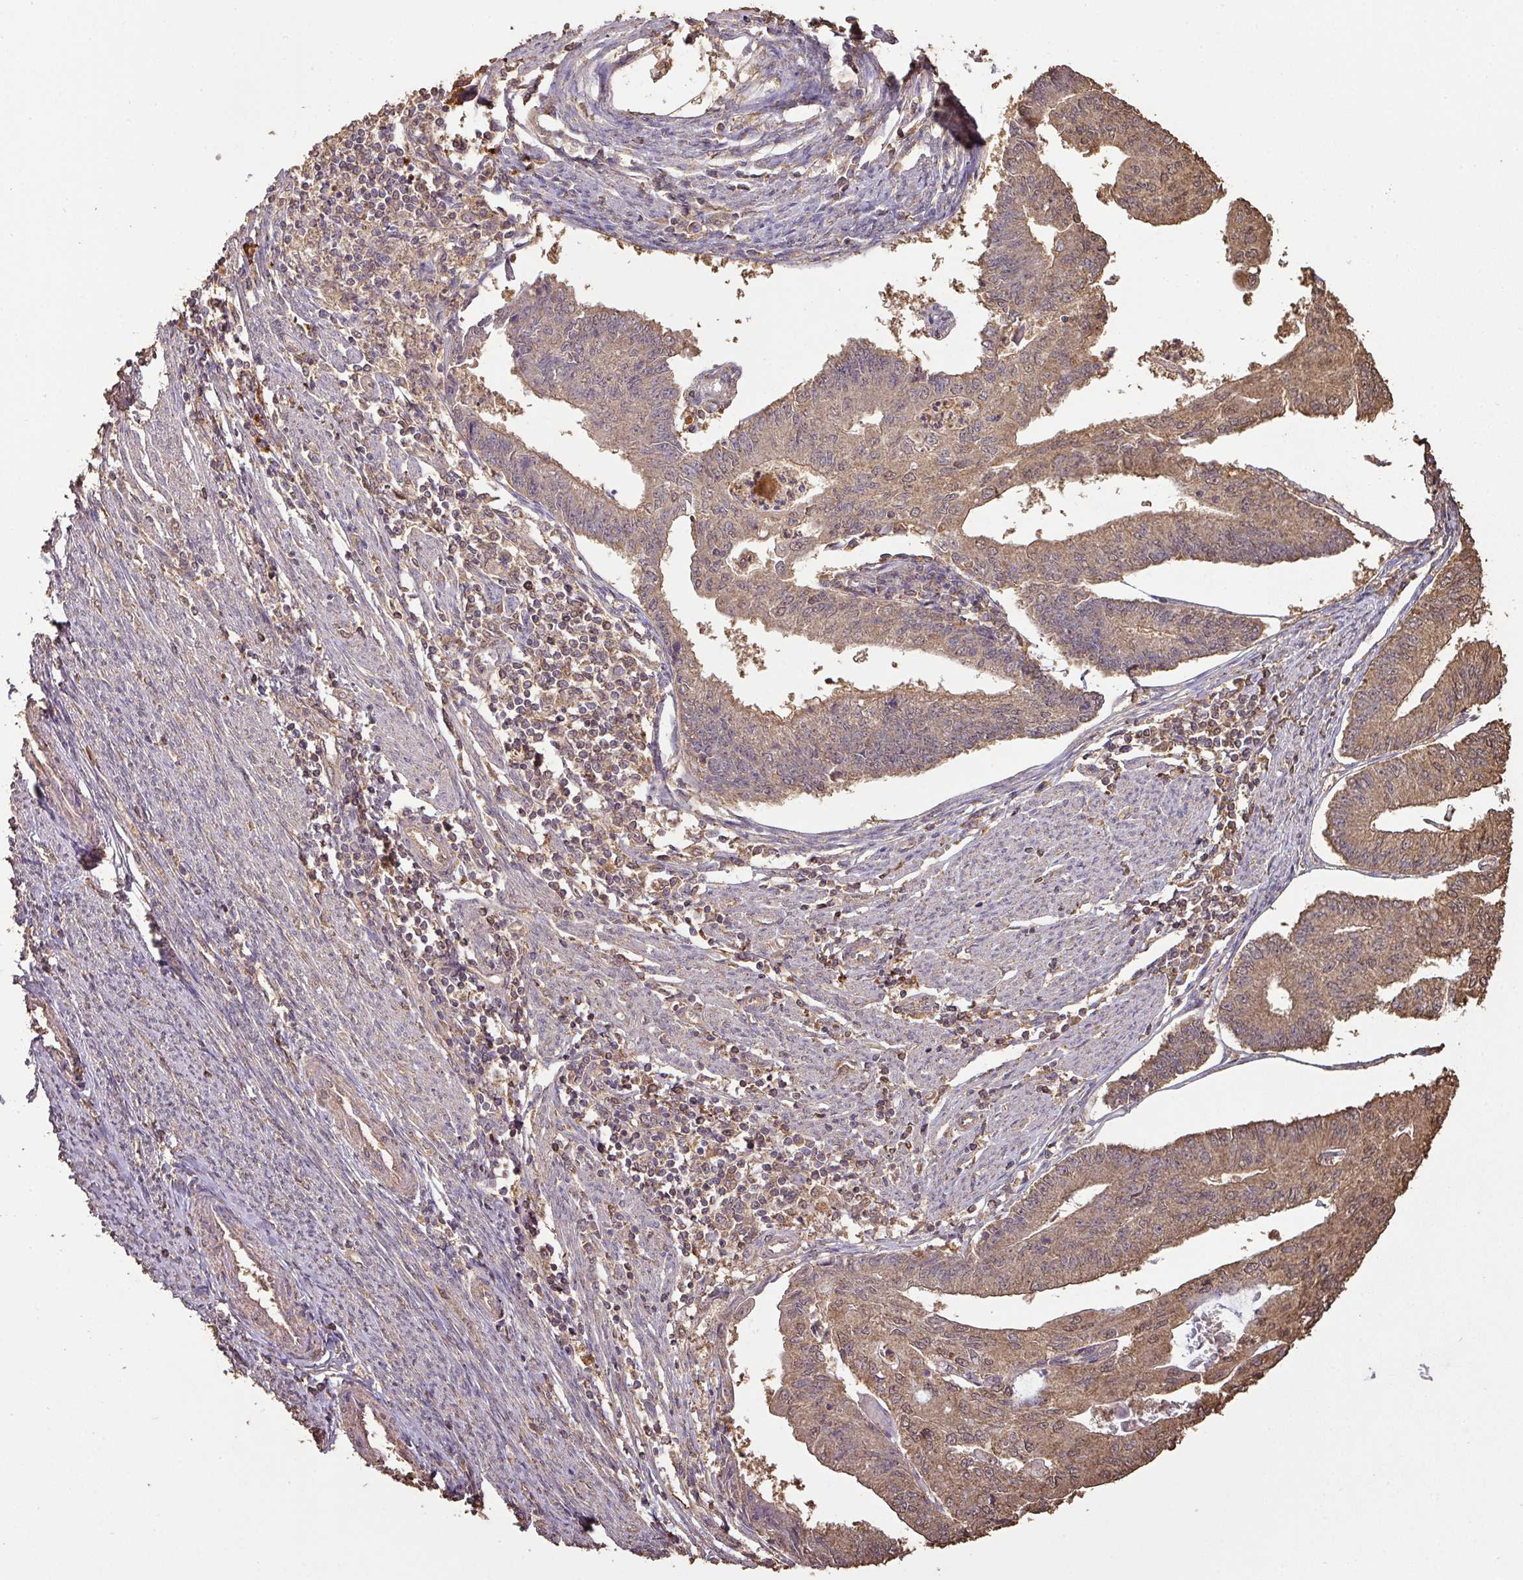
{"staining": {"intensity": "moderate", "quantity": ">75%", "location": "cytoplasmic/membranous"}, "tissue": "endometrial cancer", "cell_type": "Tumor cells", "image_type": "cancer", "snomed": [{"axis": "morphology", "description": "Adenocarcinoma, NOS"}, {"axis": "topography", "description": "Endometrium"}], "caption": "The immunohistochemical stain shows moderate cytoplasmic/membranous expression in tumor cells of endometrial cancer (adenocarcinoma) tissue. (Brightfield microscopy of DAB IHC at high magnification).", "gene": "ATAT1", "patient": {"sex": "female", "age": 56}}